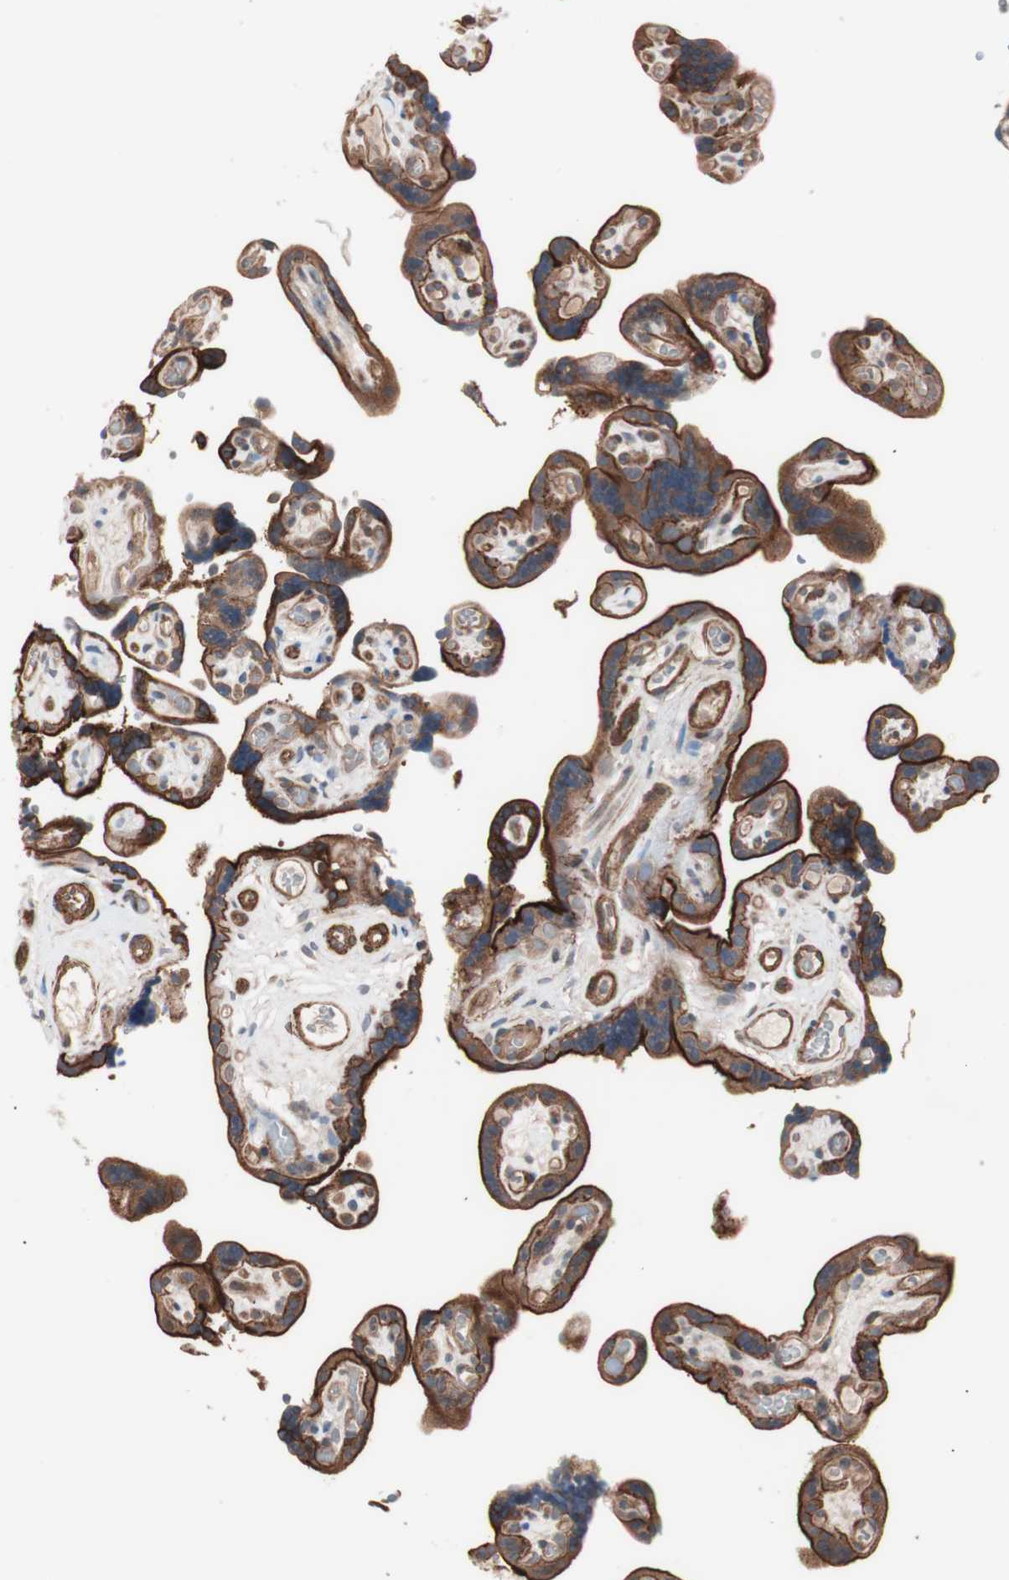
{"staining": {"intensity": "moderate", "quantity": ">75%", "location": "cytoplasmic/membranous"}, "tissue": "placenta", "cell_type": "Decidual cells", "image_type": "normal", "snomed": [{"axis": "morphology", "description": "Normal tissue, NOS"}, {"axis": "topography", "description": "Placenta"}], "caption": "Decidual cells display medium levels of moderate cytoplasmic/membranous expression in approximately >75% of cells in normal human placenta. The staining was performed using DAB to visualize the protein expression in brown, while the nuclei were stained in blue with hematoxylin (Magnification: 20x).", "gene": "ALG5", "patient": {"sex": "female", "age": 30}}